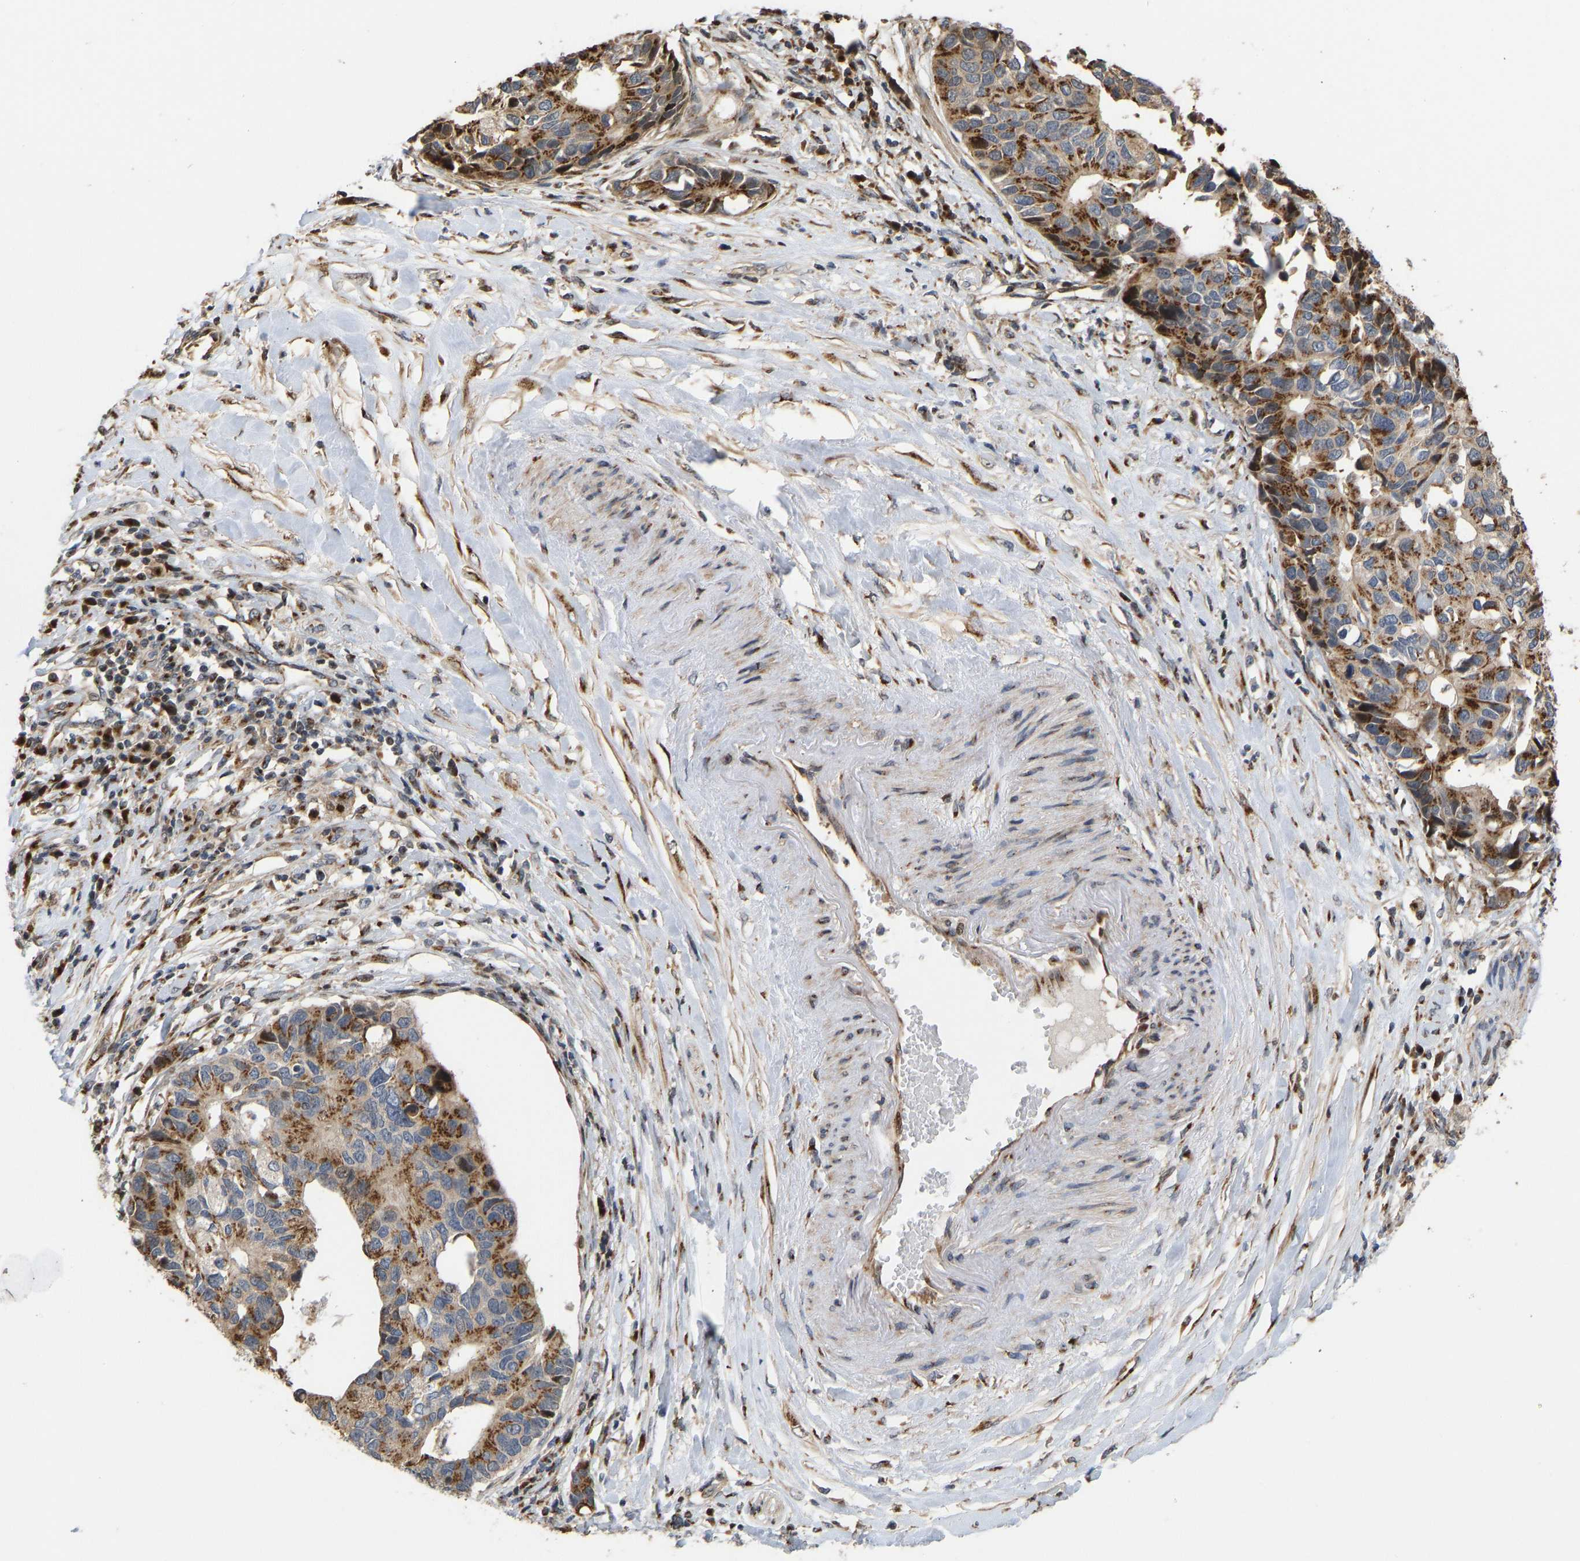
{"staining": {"intensity": "strong", "quantity": ">75%", "location": "cytoplasmic/membranous"}, "tissue": "pancreatic cancer", "cell_type": "Tumor cells", "image_type": "cancer", "snomed": [{"axis": "morphology", "description": "Adenocarcinoma, NOS"}, {"axis": "topography", "description": "Pancreas"}], "caption": "Protein expression analysis of pancreatic cancer (adenocarcinoma) displays strong cytoplasmic/membranous expression in approximately >75% of tumor cells.", "gene": "YIPF4", "patient": {"sex": "female", "age": 56}}